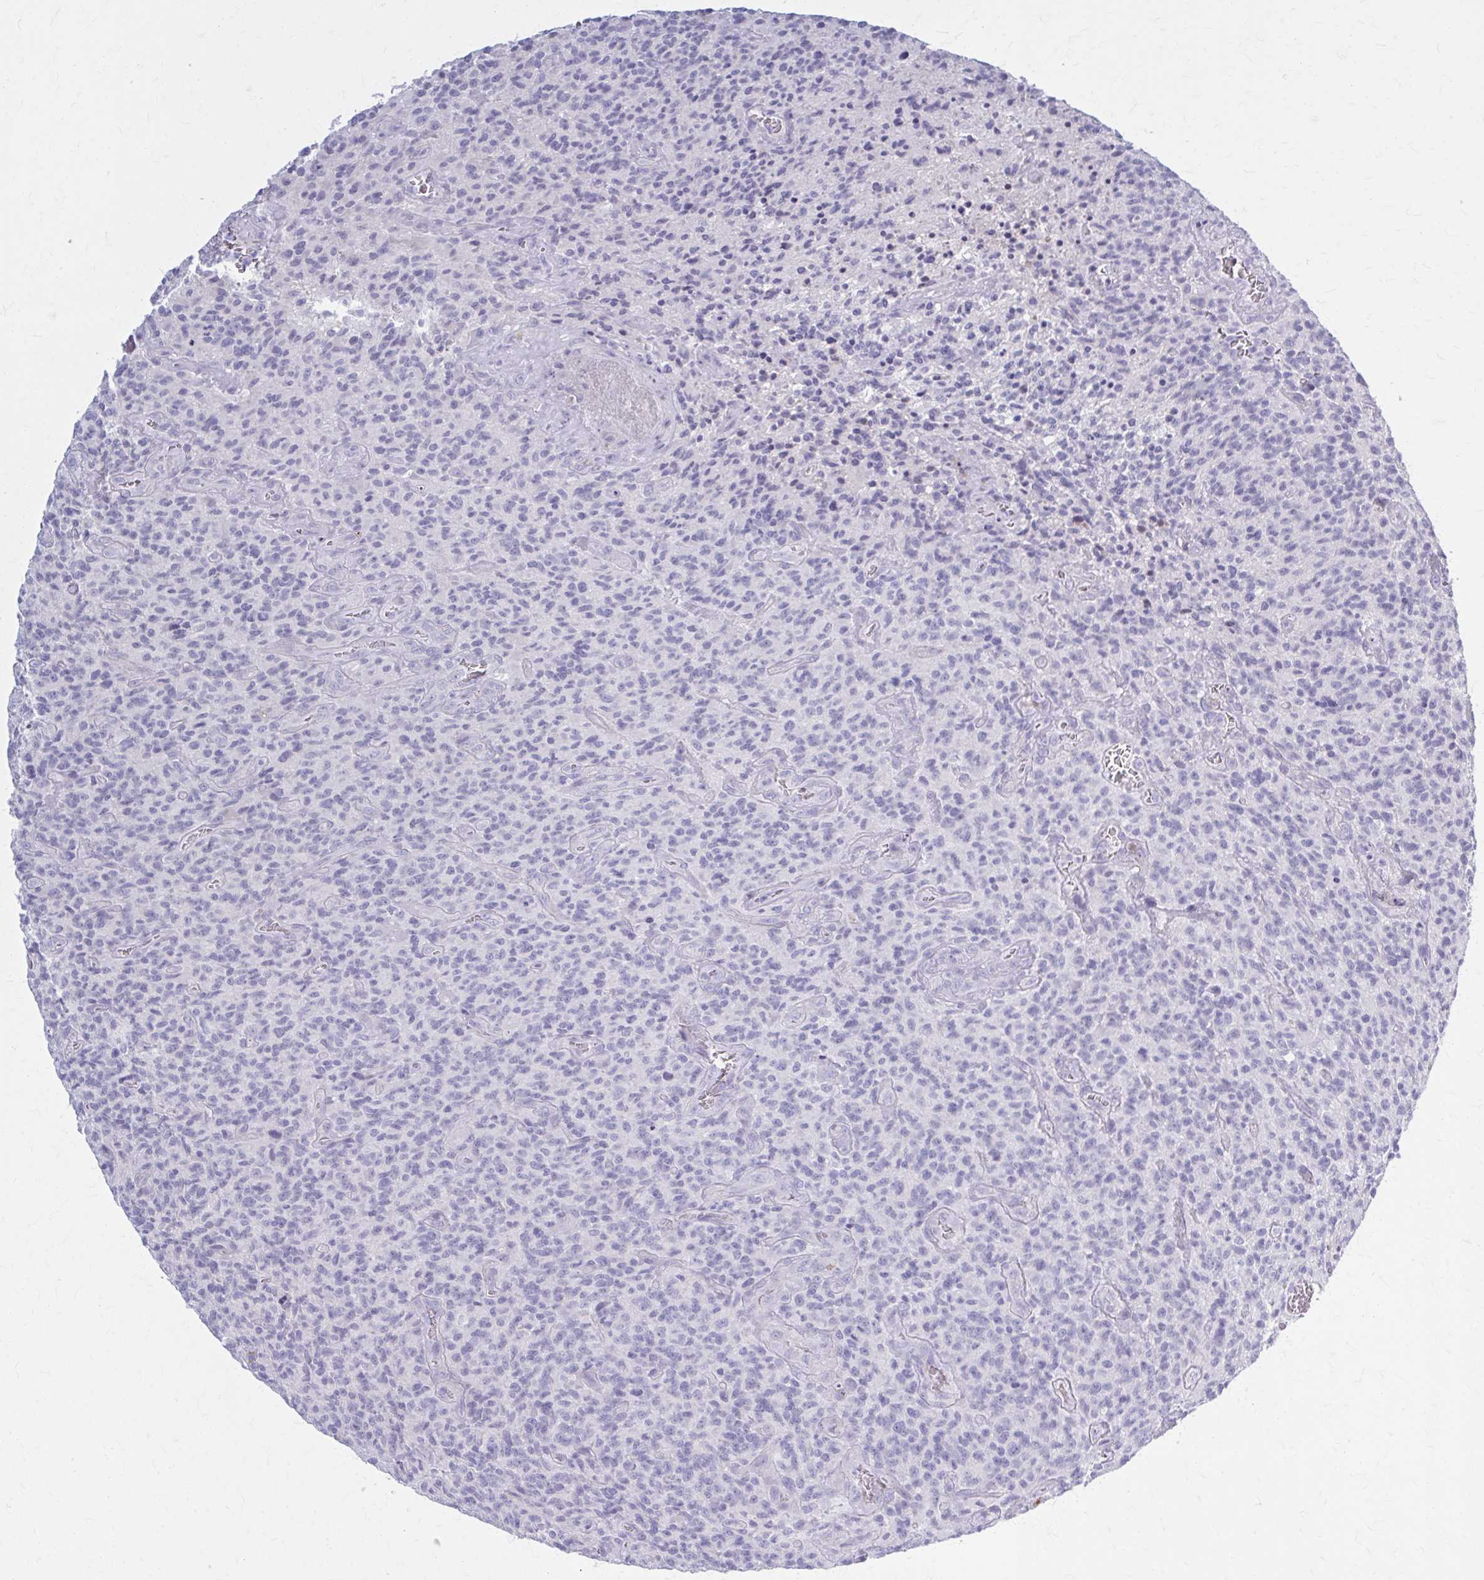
{"staining": {"intensity": "negative", "quantity": "none", "location": "none"}, "tissue": "glioma", "cell_type": "Tumor cells", "image_type": "cancer", "snomed": [{"axis": "morphology", "description": "Glioma, malignant, High grade"}, {"axis": "topography", "description": "Brain"}], "caption": "Glioma was stained to show a protein in brown. There is no significant expression in tumor cells.", "gene": "SERPIND1", "patient": {"sex": "male", "age": 76}}